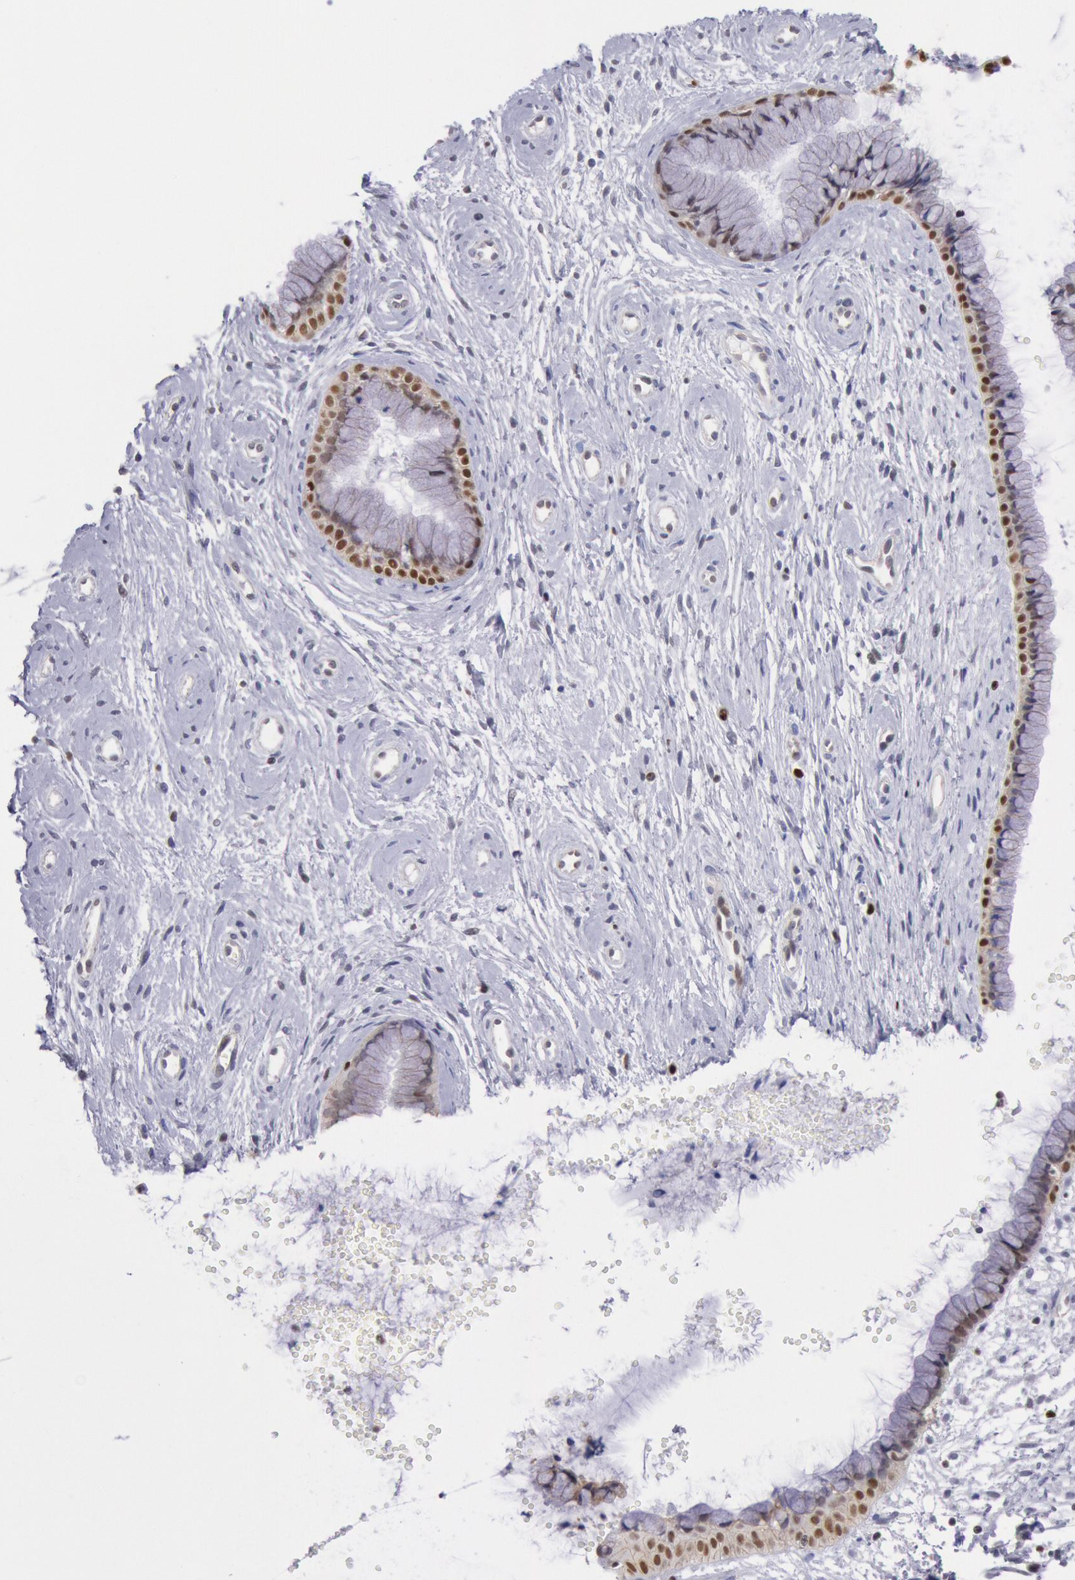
{"staining": {"intensity": "moderate", "quantity": ">75%", "location": "nuclear"}, "tissue": "cervix", "cell_type": "Glandular cells", "image_type": "normal", "snomed": [{"axis": "morphology", "description": "Normal tissue, NOS"}, {"axis": "topography", "description": "Cervix"}], "caption": "Normal cervix reveals moderate nuclear staining in approximately >75% of glandular cells, visualized by immunohistochemistry. The staining was performed using DAB, with brown indicating positive protein expression. Nuclei are stained blue with hematoxylin.", "gene": "RPS6KA5", "patient": {"sex": "female", "age": 39}}